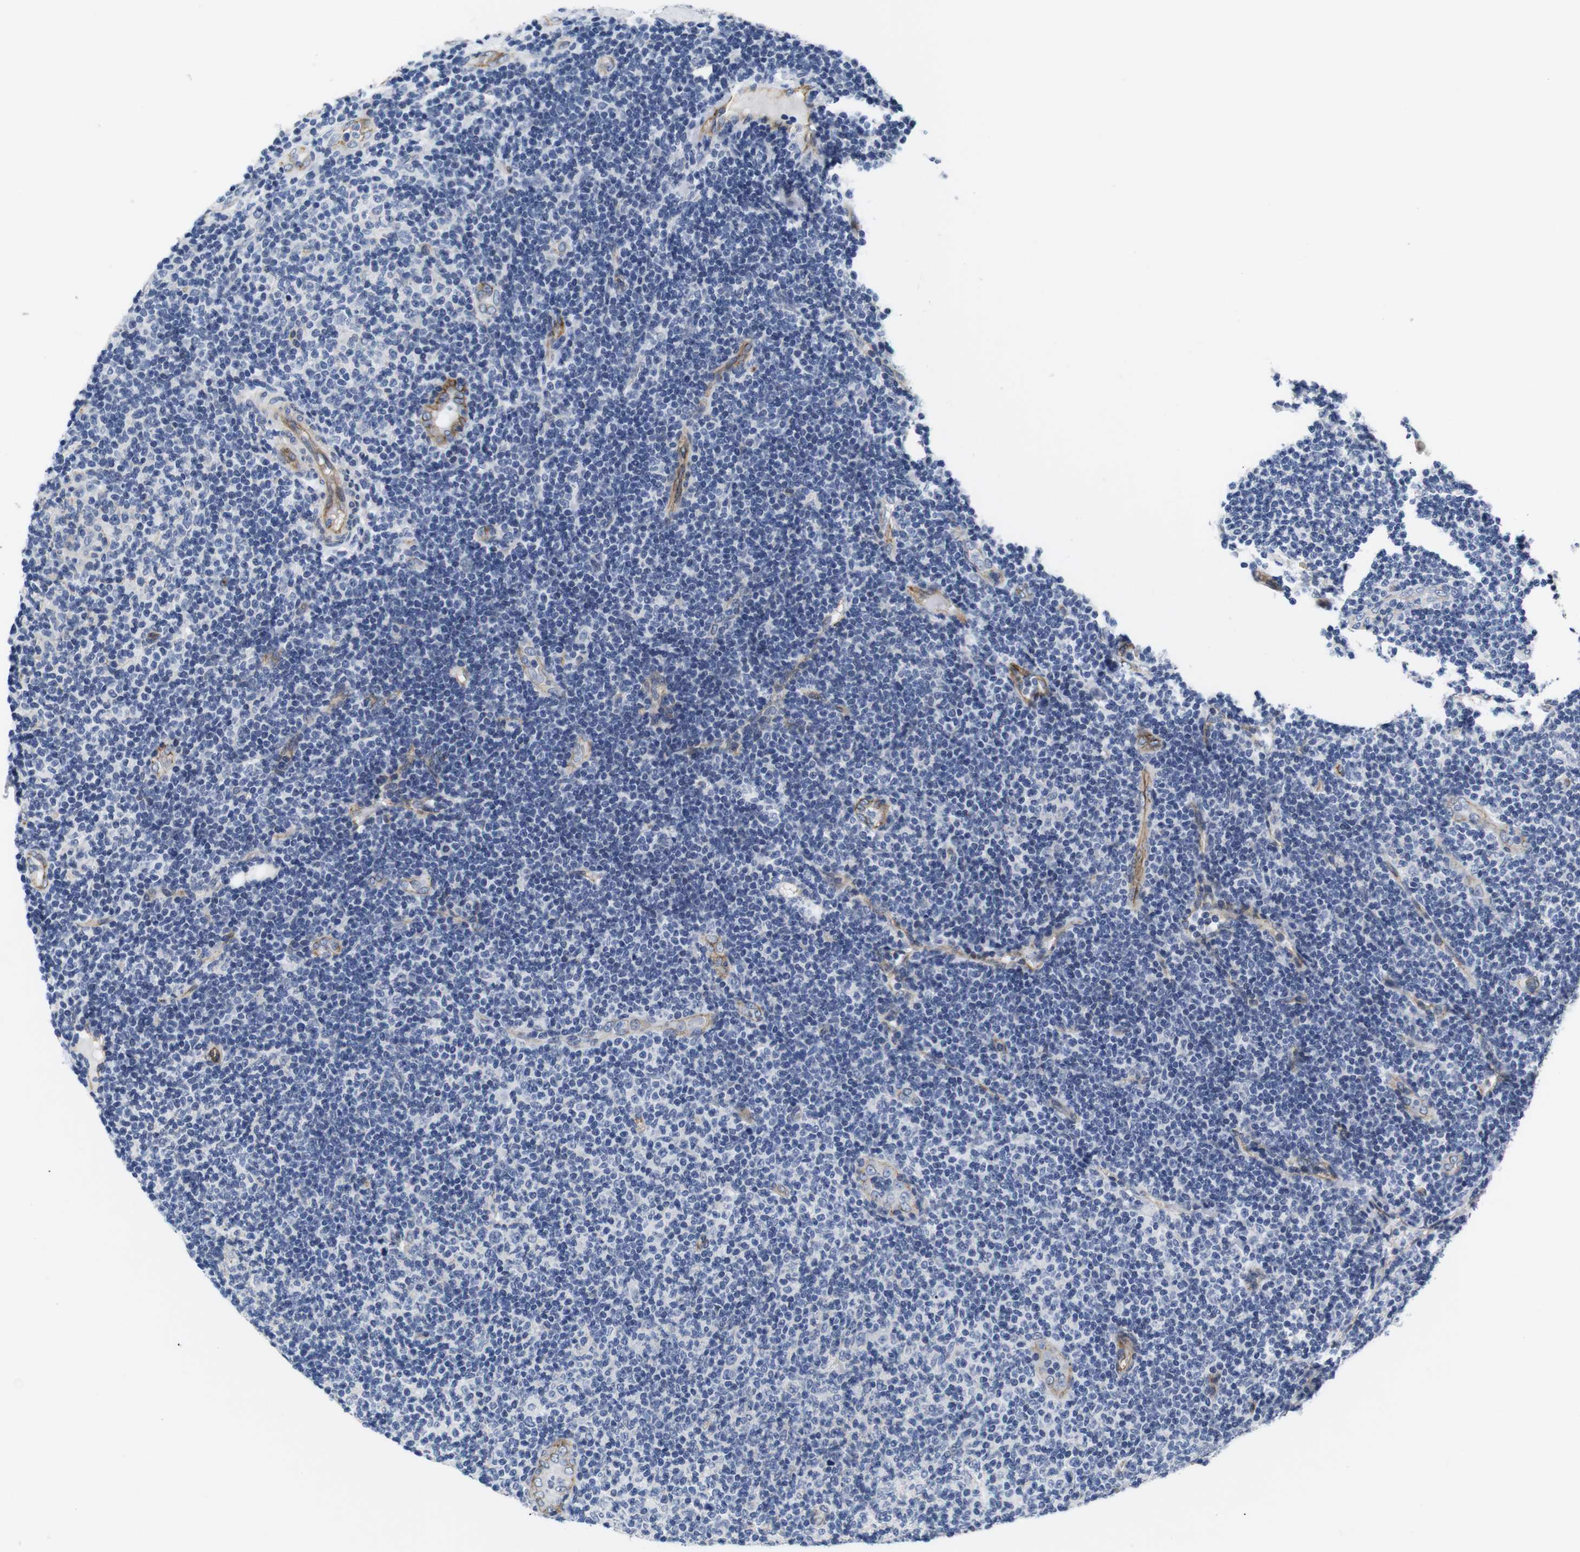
{"staining": {"intensity": "negative", "quantity": "none", "location": "none"}, "tissue": "lymphoma", "cell_type": "Tumor cells", "image_type": "cancer", "snomed": [{"axis": "morphology", "description": "Malignant lymphoma, non-Hodgkin's type, Low grade"}, {"axis": "topography", "description": "Lymph node"}], "caption": "Immunohistochemical staining of human malignant lymphoma, non-Hodgkin's type (low-grade) displays no significant positivity in tumor cells.", "gene": "SOCS3", "patient": {"sex": "male", "age": 83}}